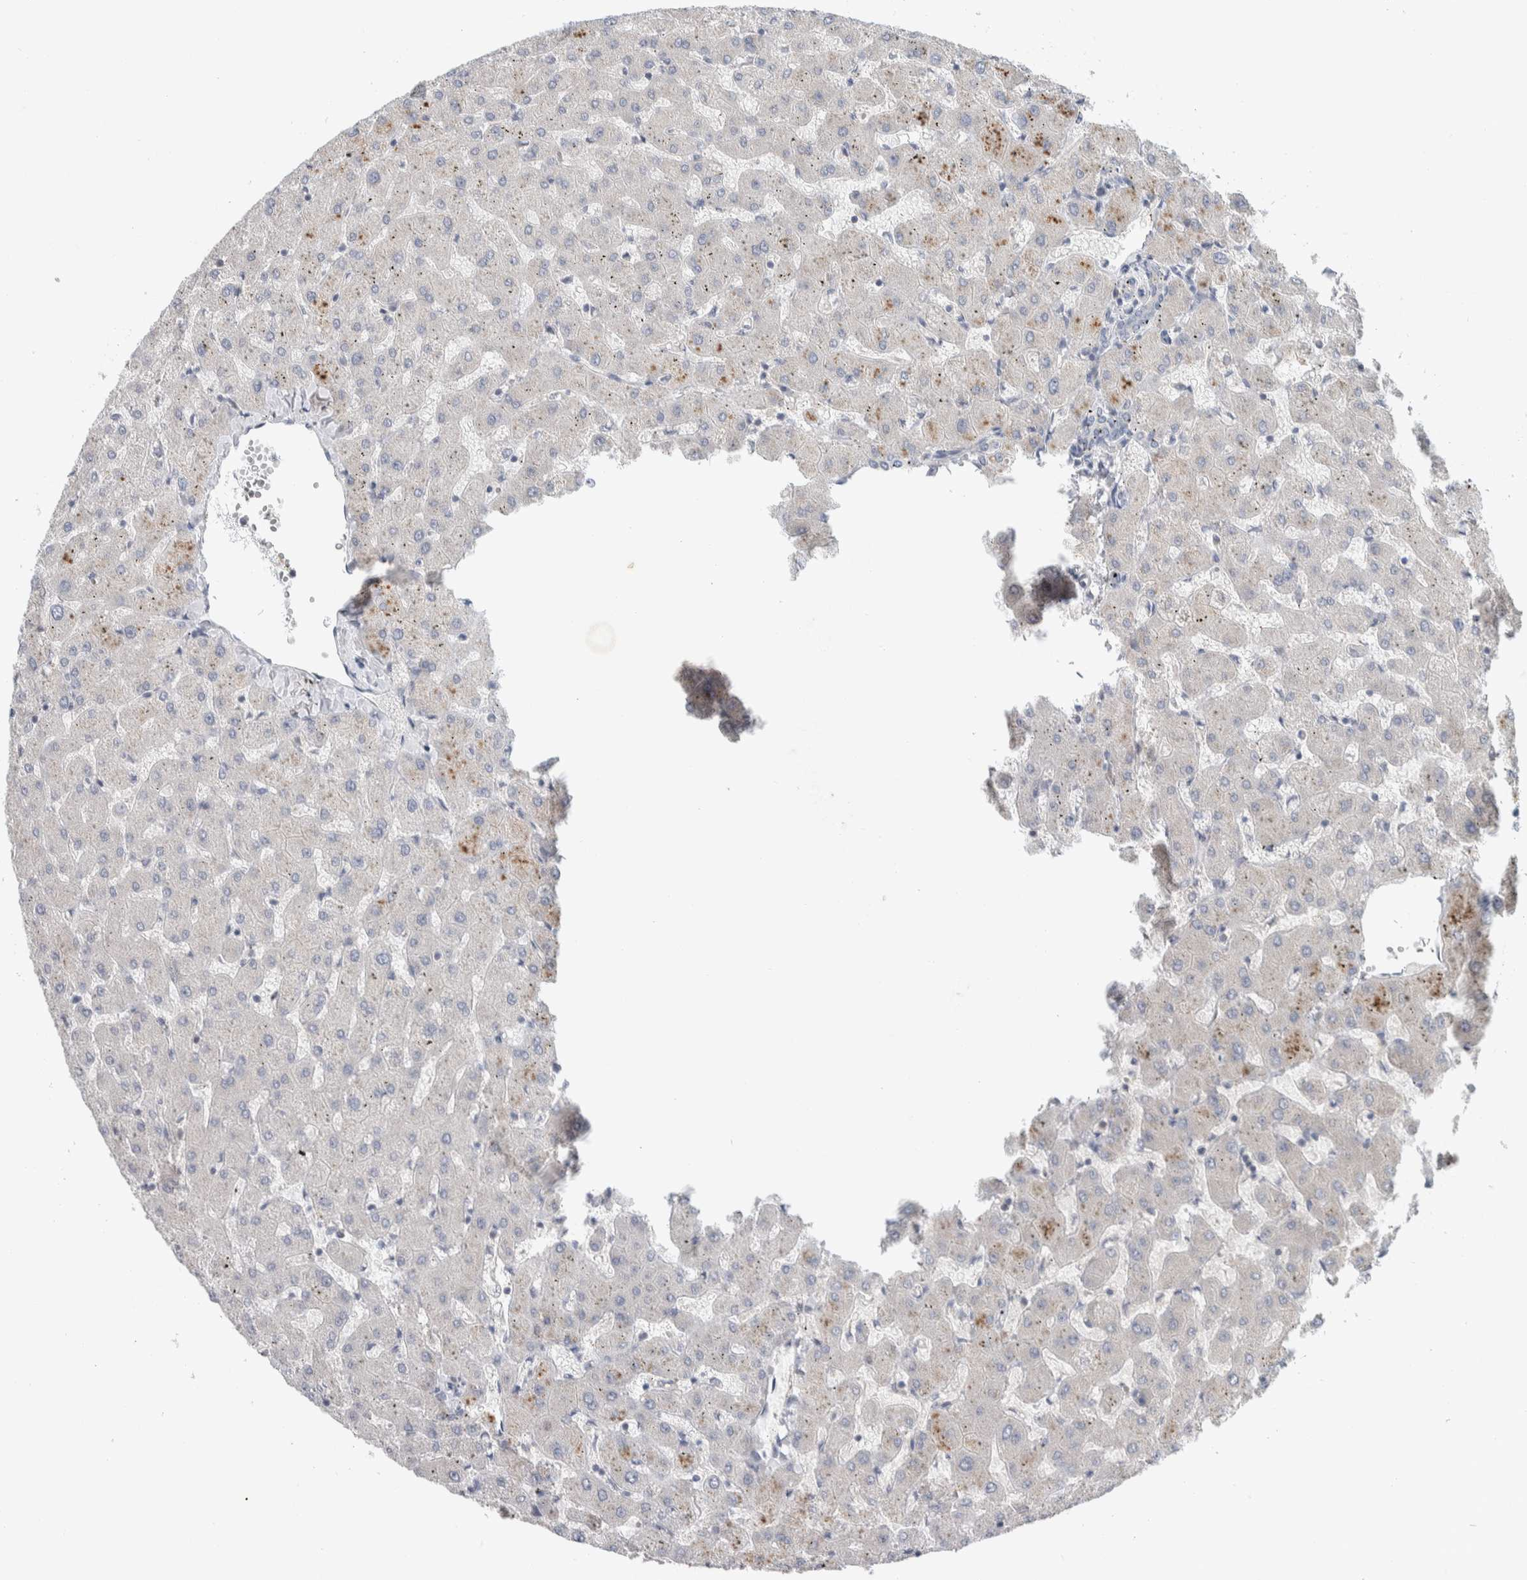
{"staining": {"intensity": "negative", "quantity": "none", "location": "none"}, "tissue": "liver", "cell_type": "Cholangiocytes", "image_type": "normal", "snomed": [{"axis": "morphology", "description": "Normal tissue, NOS"}, {"axis": "topography", "description": "Liver"}], "caption": "DAB (3,3'-diaminobenzidine) immunohistochemical staining of normal liver displays no significant staining in cholangiocytes.", "gene": "NFKB2", "patient": {"sex": "female", "age": 63}}